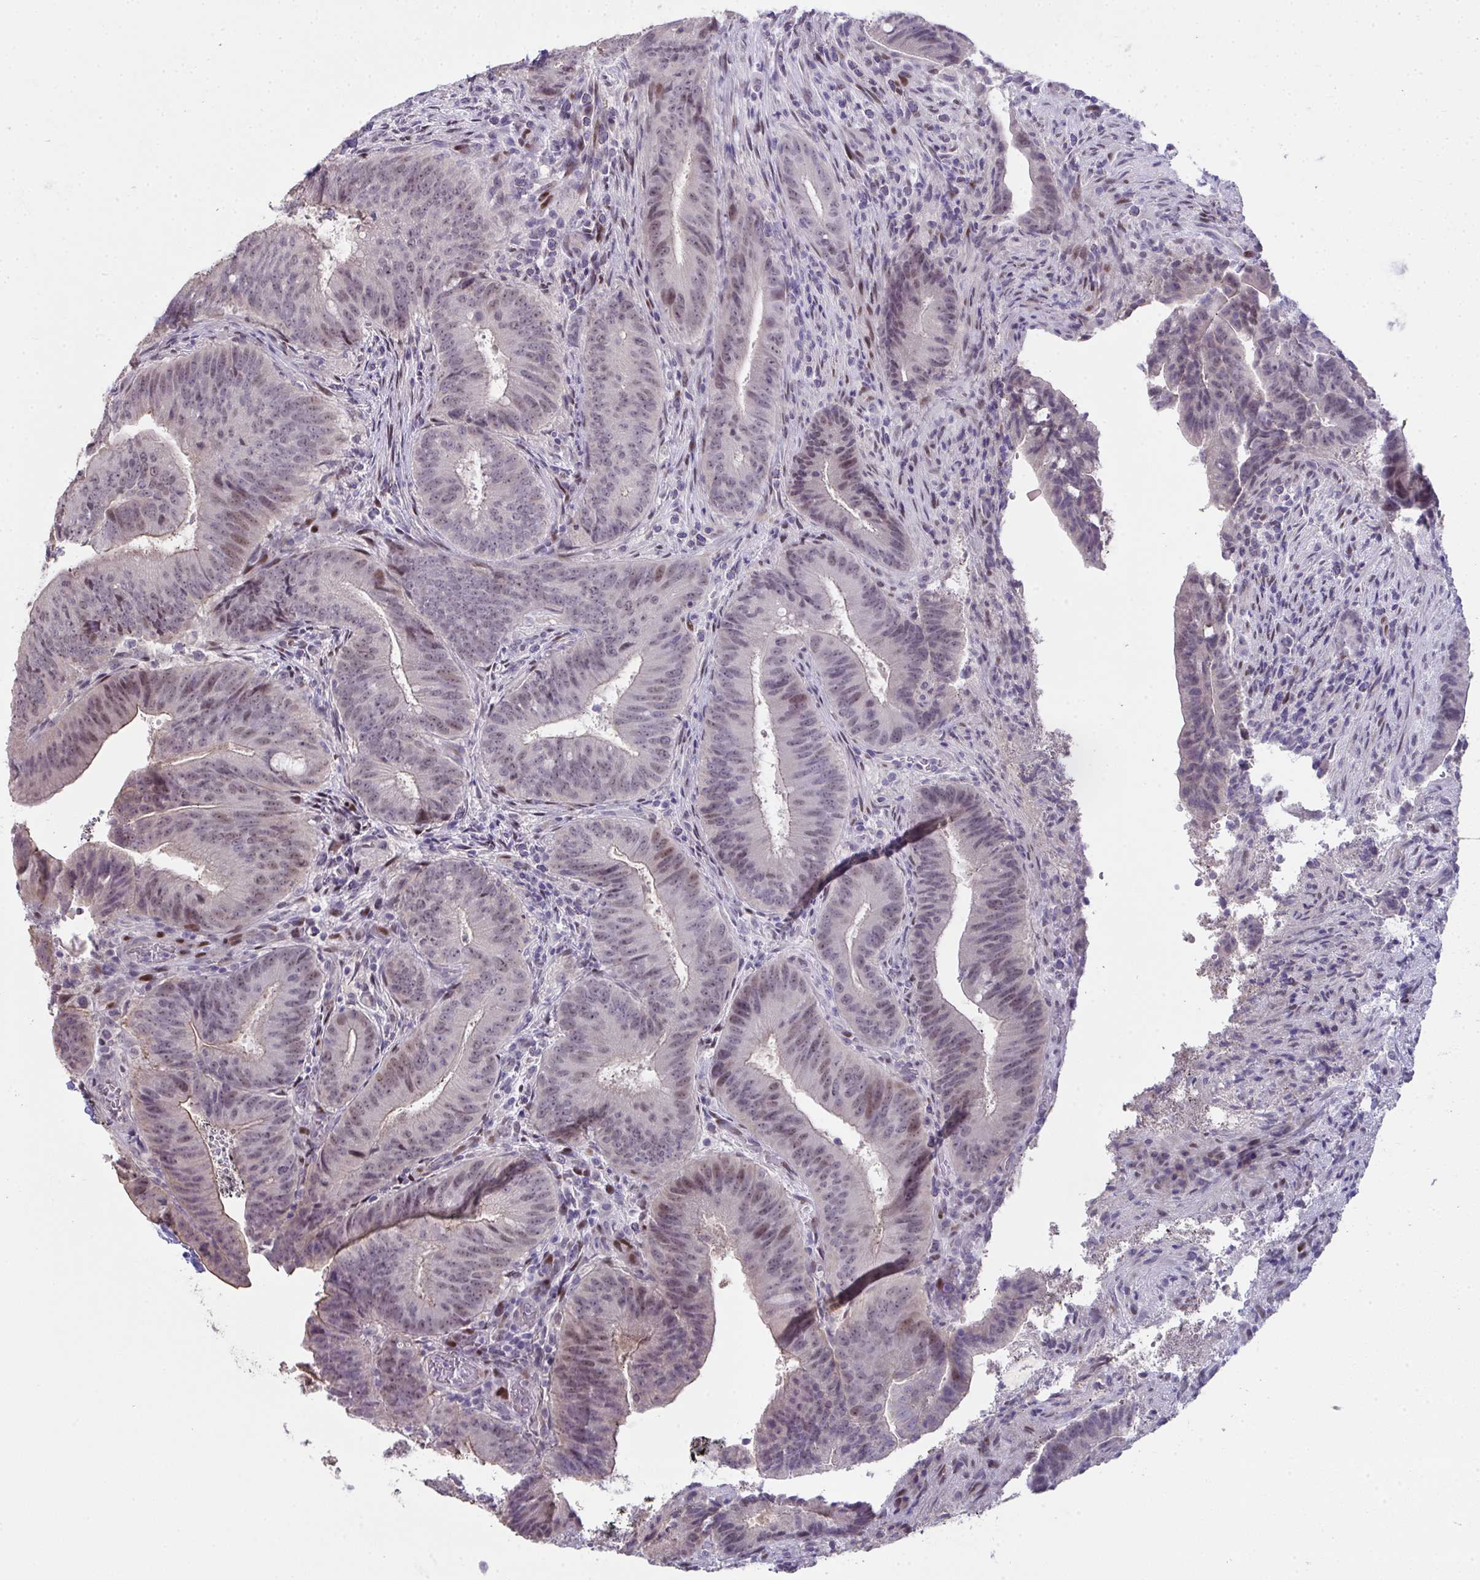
{"staining": {"intensity": "moderate", "quantity": "<25%", "location": "nuclear"}, "tissue": "colorectal cancer", "cell_type": "Tumor cells", "image_type": "cancer", "snomed": [{"axis": "morphology", "description": "Adenocarcinoma, NOS"}, {"axis": "topography", "description": "Colon"}], "caption": "Colorectal cancer (adenocarcinoma) stained with DAB (3,3'-diaminobenzidine) immunohistochemistry displays low levels of moderate nuclear staining in approximately <25% of tumor cells. The staining was performed using DAB (3,3'-diaminobenzidine), with brown indicating positive protein expression. Nuclei are stained blue with hematoxylin.", "gene": "GALNT16", "patient": {"sex": "female", "age": 43}}